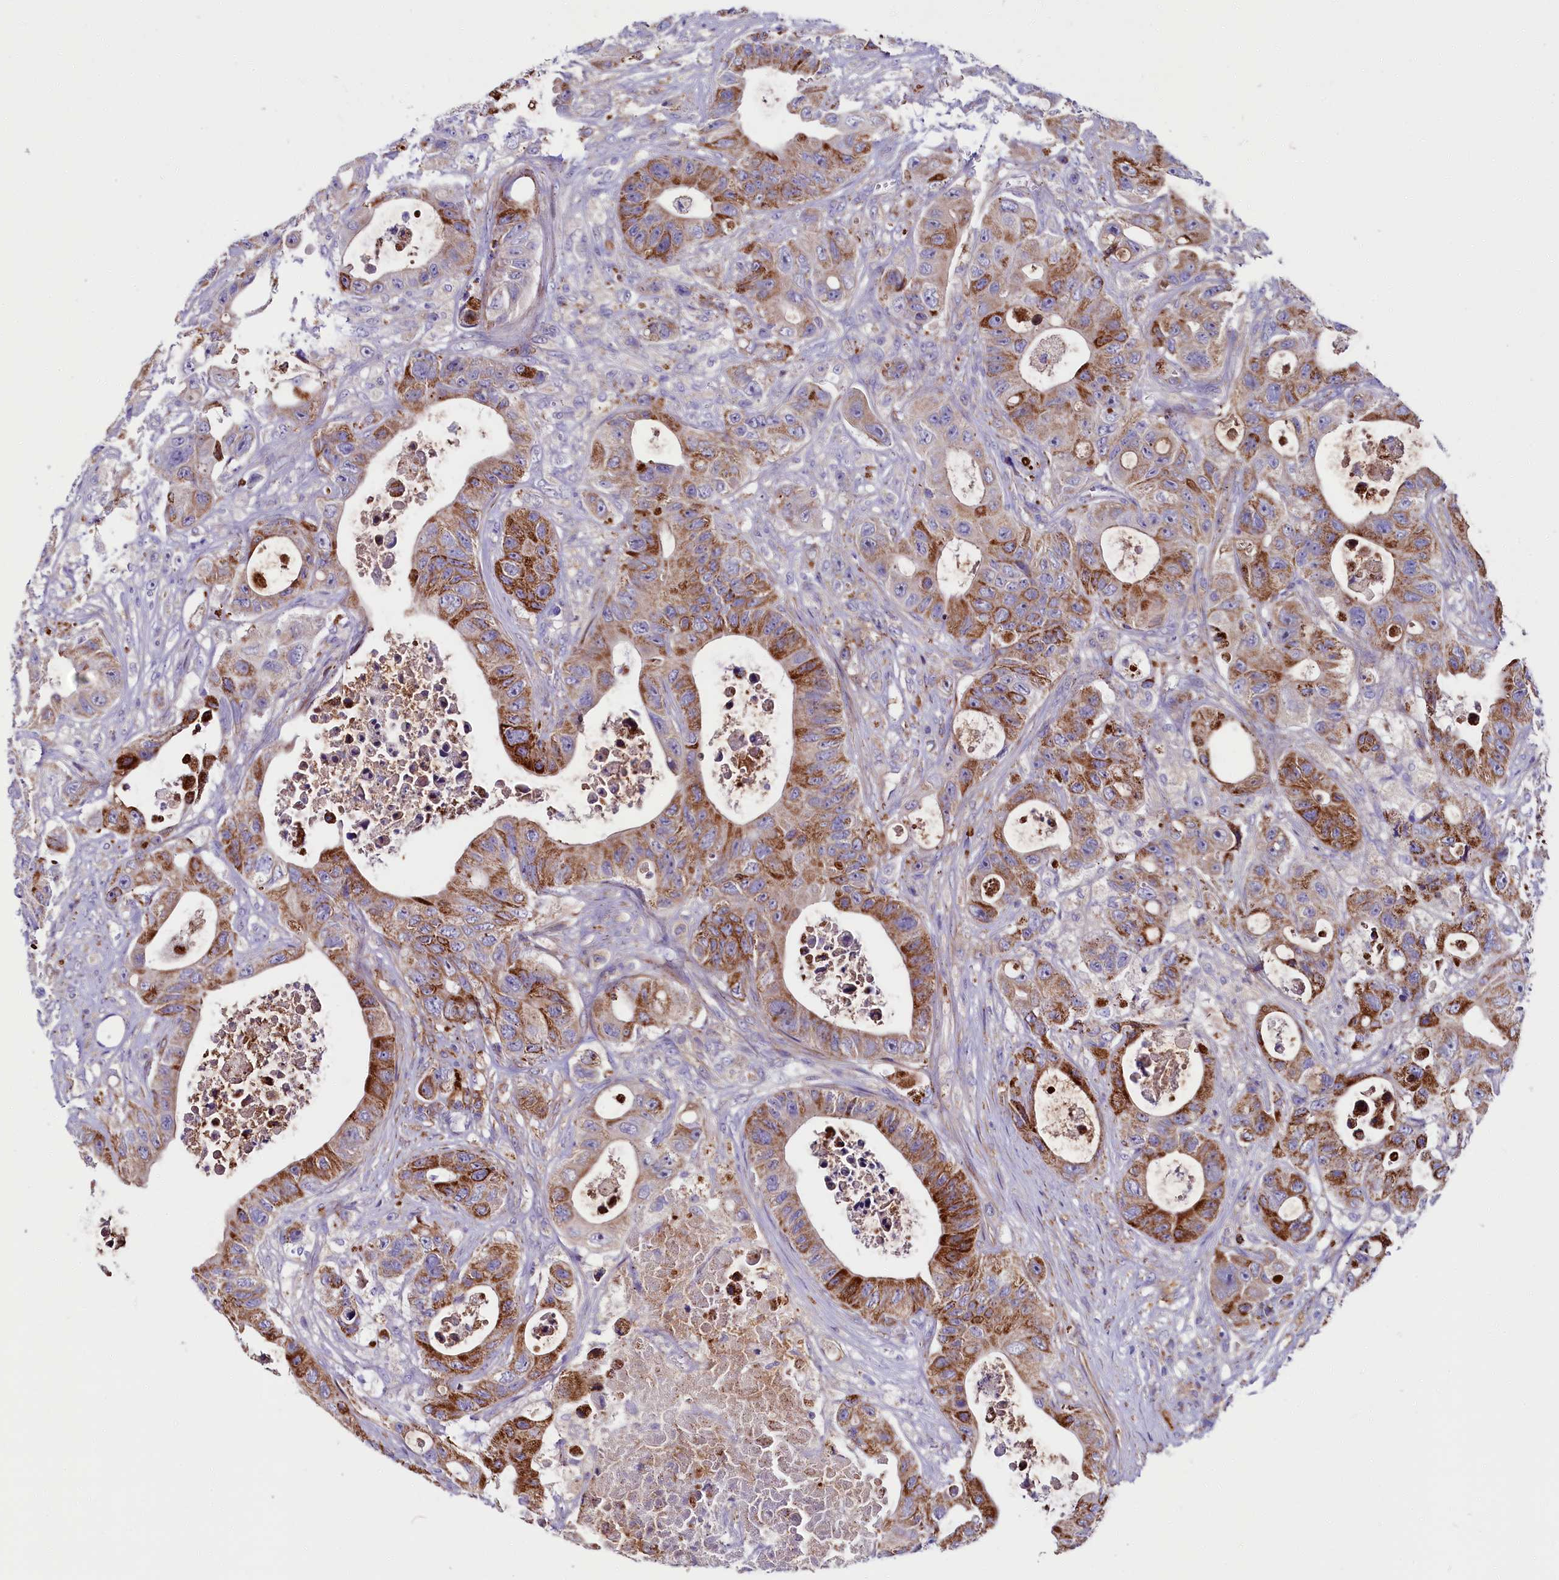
{"staining": {"intensity": "strong", "quantity": "25%-75%", "location": "cytoplasmic/membranous"}, "tissue": "colorectal cancer", "cell_type": "Tumor cells", "image_type": "cancer", "snomed": [{"axis": "morphology", "description": "Adenocarcinoma, NOS"}, {"axis": "topography", "description": "Colon"}], "caption": "Colorectal adenocarcinoma was stained to show a protein in brown. There is high levels of strong cytoplasmic/membranous staining in approximately 25%-75% of tumor cells.", "gene": "IL20RA", "patient": {"sex": "female", "age": 46}}